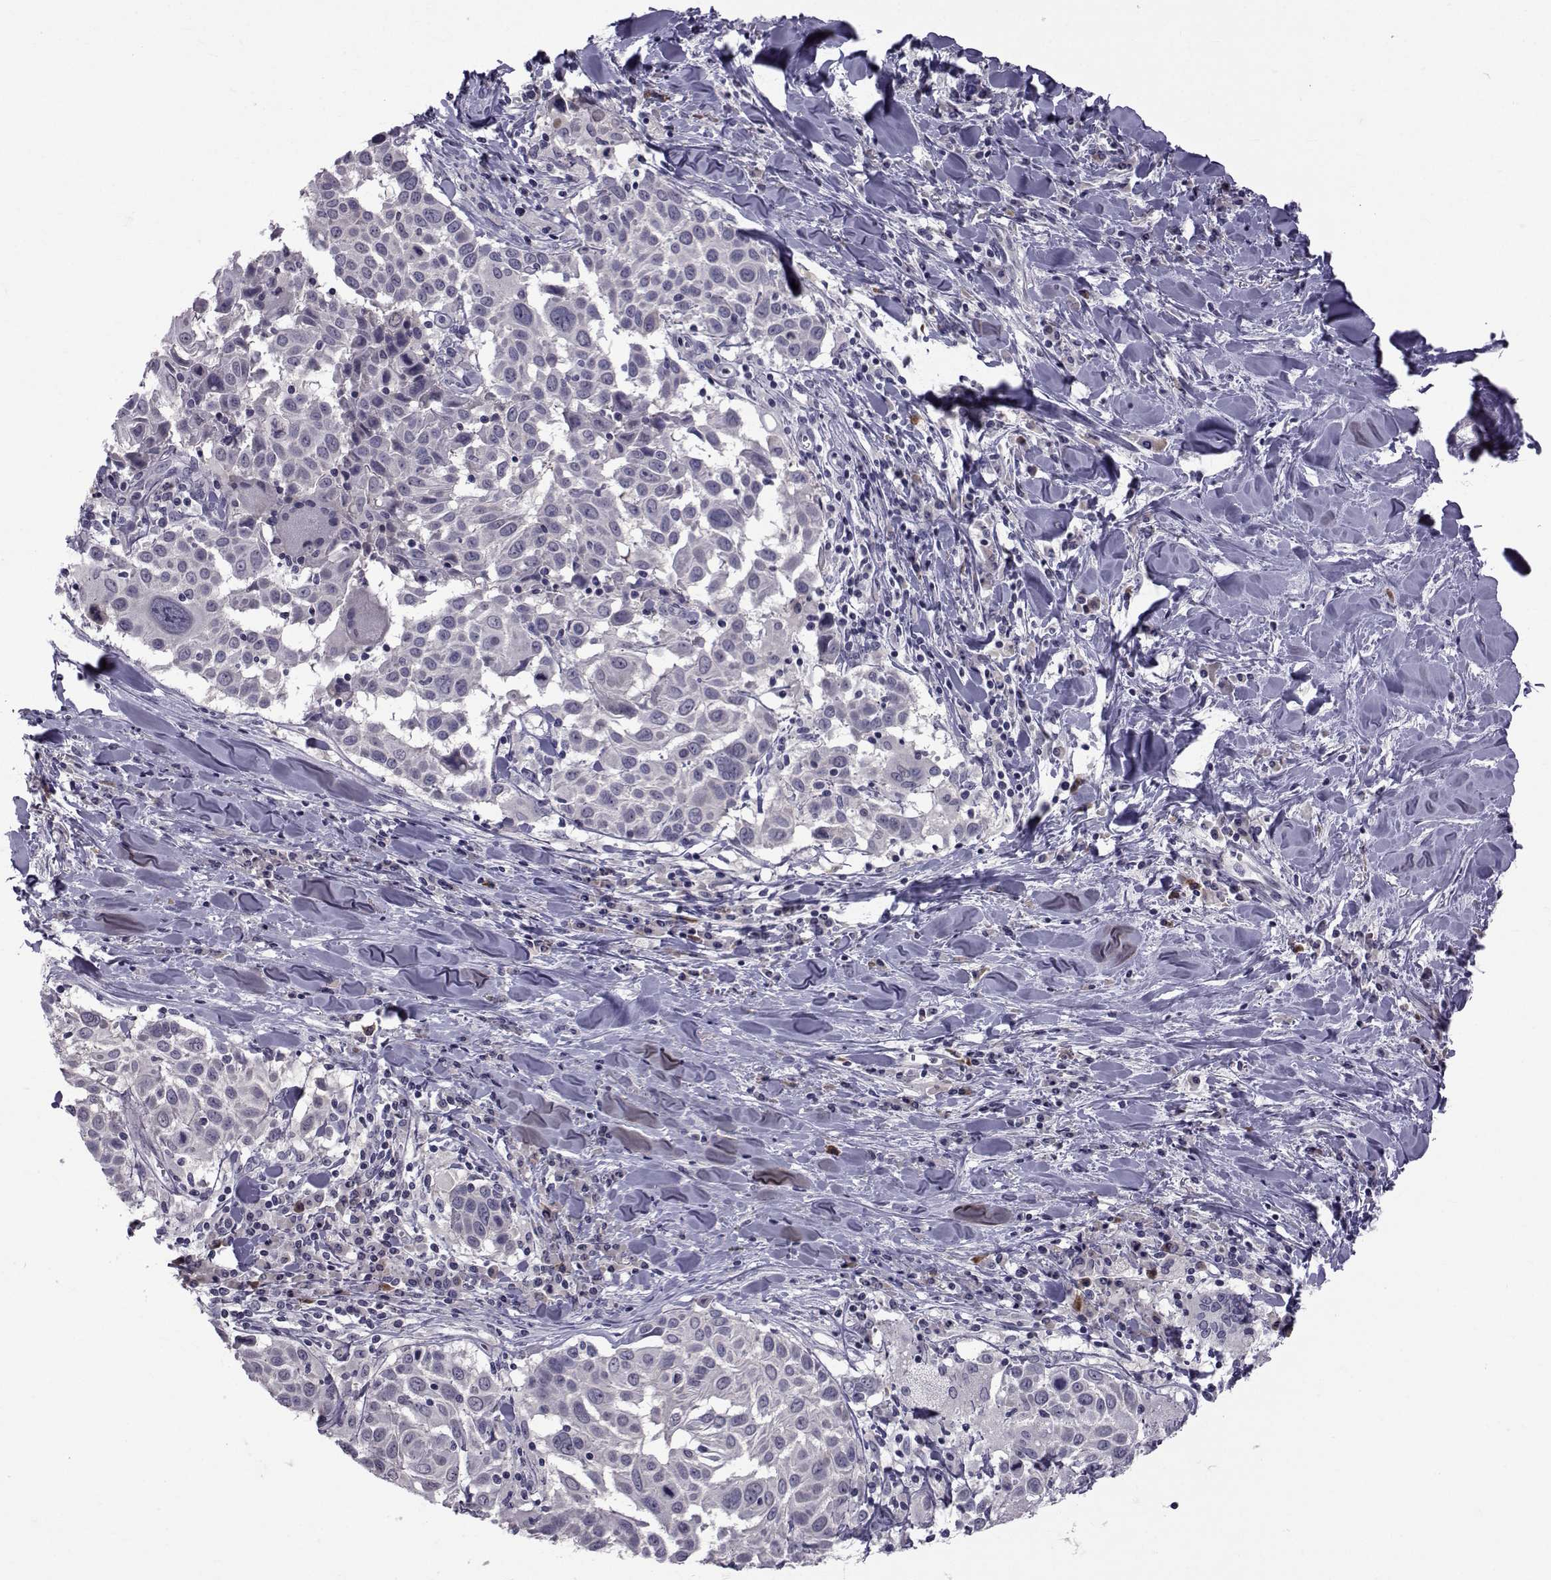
{"staining": {"intensity": "negative", "quantity": "none", "location": "none"}, "tissue": "lung cancer", "cell_type": "Tumor cells", "image_type": "cancer", "snomed": [{"axis": "morphology", "description": "Squamous cell carcinoma, NOS"}, {"axis": "topography", "description": "Lung"}], "caption": "This is an IHC photomicrograph of lung cancer. There is no staining in tumor cells.", "gene": "TNFRSF11B", "patient": {"sex": "male", "age": 57}}